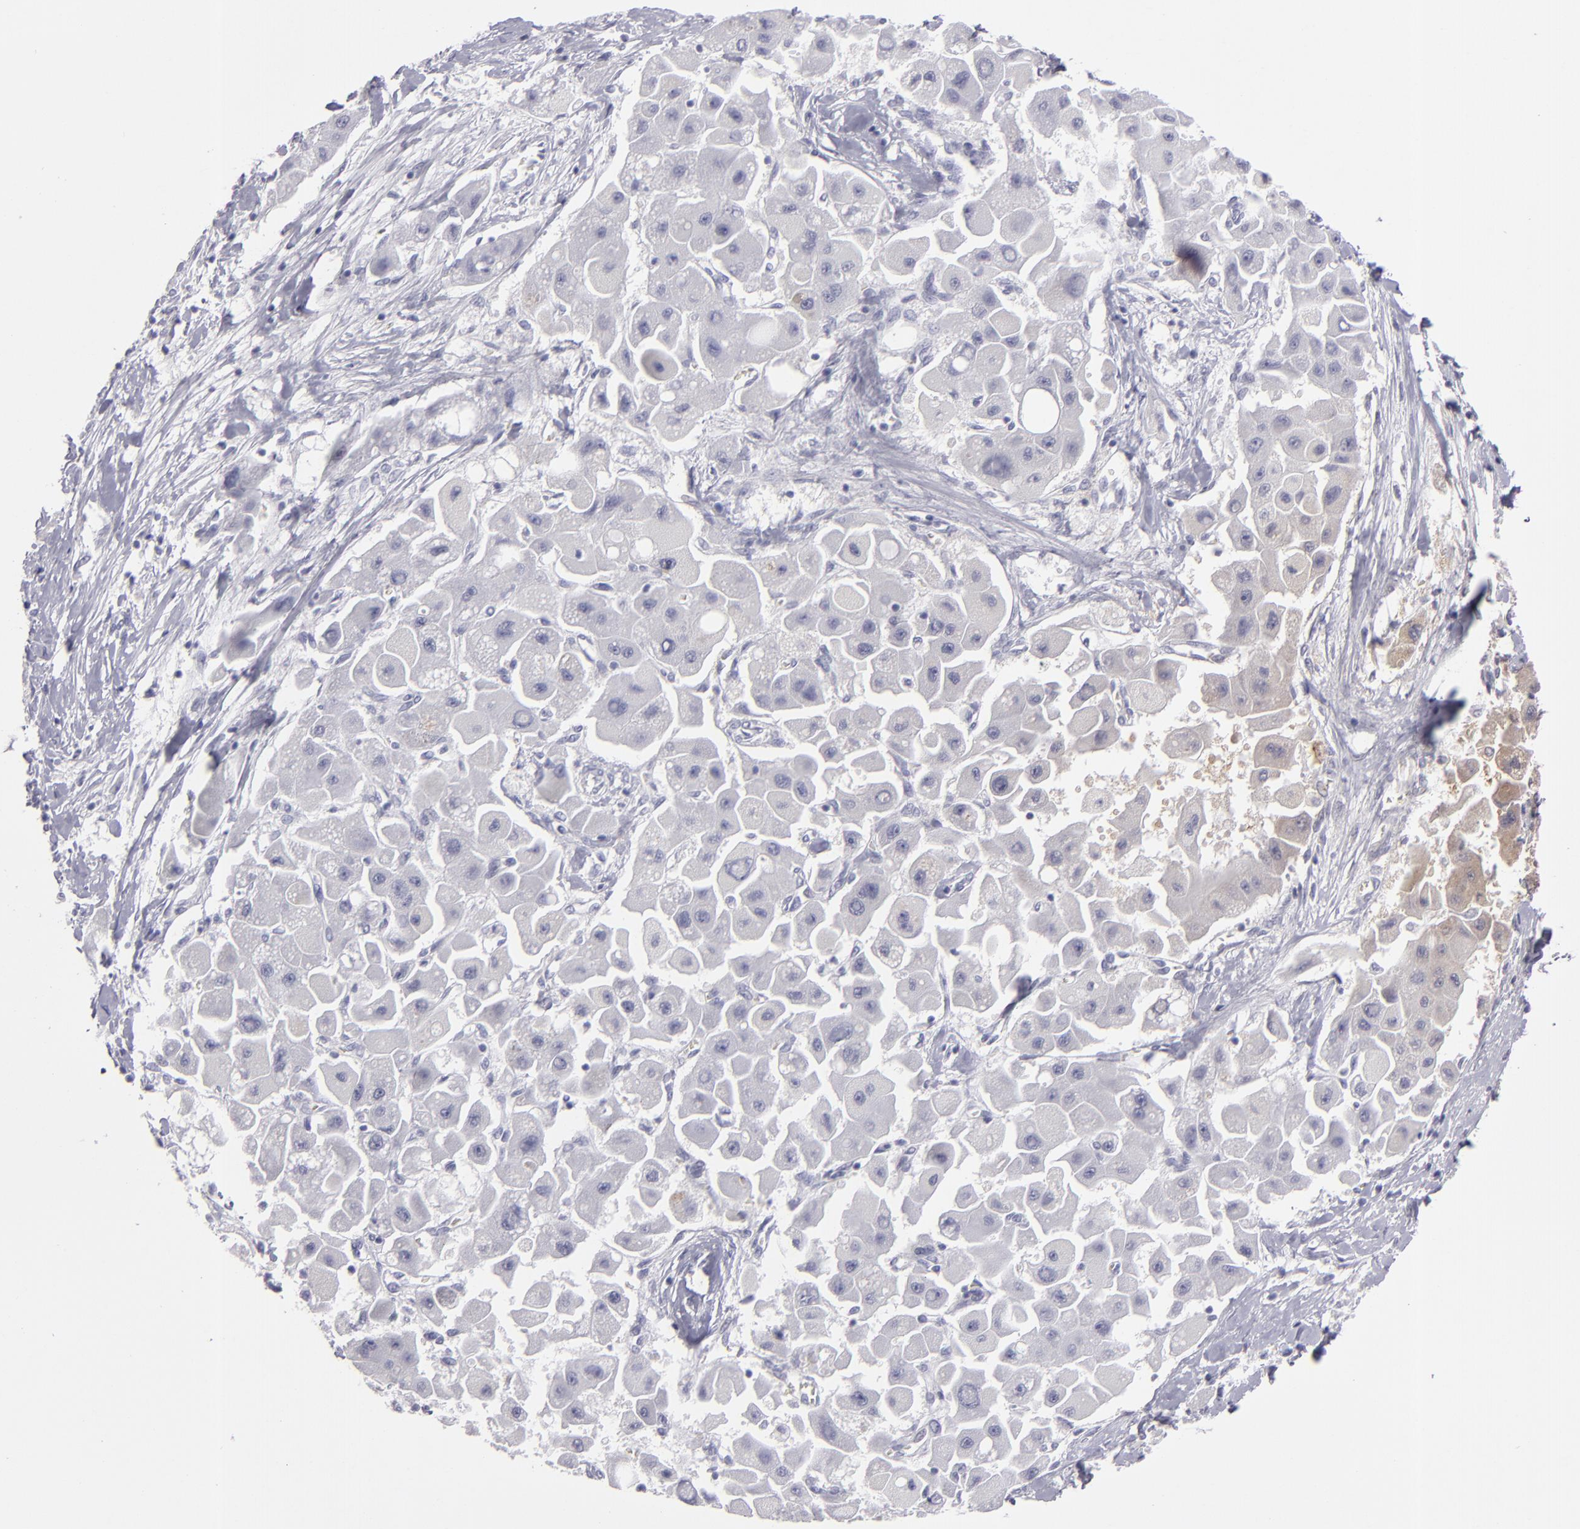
{"staining": {"intensity": "moderate", "quantity": "<25%", "location": "cytoplasmic/membranous"}, "tissue": "liver cancer", "cell_type": "Tumor cells", "image_type": "cancer", "snomed": [{"axis": "morphology", "description": "Carcinoma, Hepatocellular, NOS"}, {"axis": "topography", "description": "Liver"}], "caption": "There is low levels of moderate cytoplasmic/membranous staining in tumor cells of hepatocellular carcinoma (liver), as demonstrated by immunohistochemical staining (brown color).", "gene": "SH2D4A", "patient": {"sex": "male", "age": 24}}